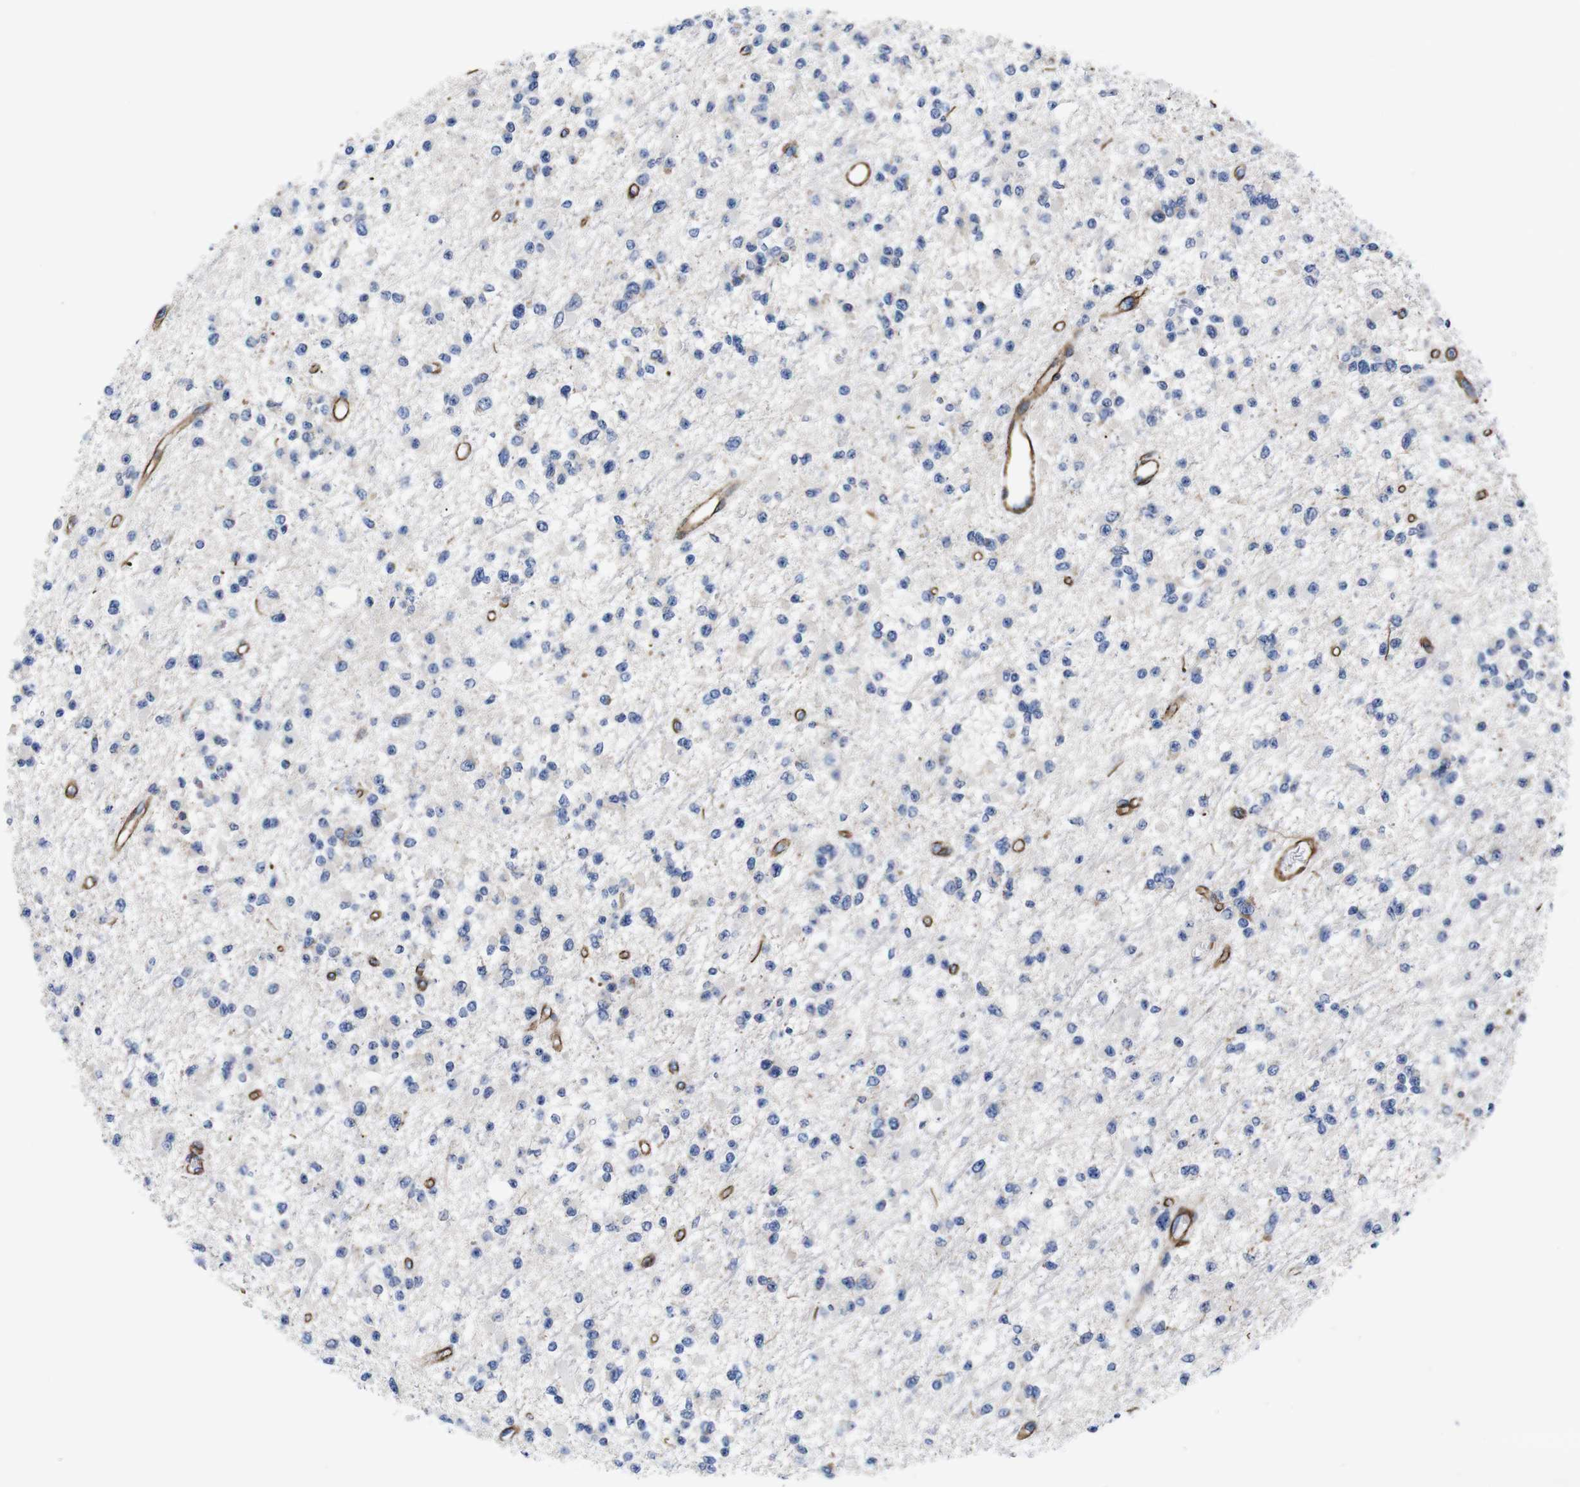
{"staining": {"intensity": "negative", "quantity": "none", "location": "none"}, "tissue": "glioma", "cell_type": "Tumor cells", "image_type": "cancer", "snomed": [{"axis": "morphology", "description": "Glioma, malignant, Low grade"}, {"axis": "topography", "description": "Brain"}], "caption": "Malignant low-grade glioma was stained to show a protein in brown. There is no significant staining in tumor cells. (Stains: DAB immunohistochemistry (IHC) with hematoxylin counter stain, Microscopy: brightfield microscopy at high magnification).", "gene": "WNT10A", "patient": {"sex": "female", "age": 22}}